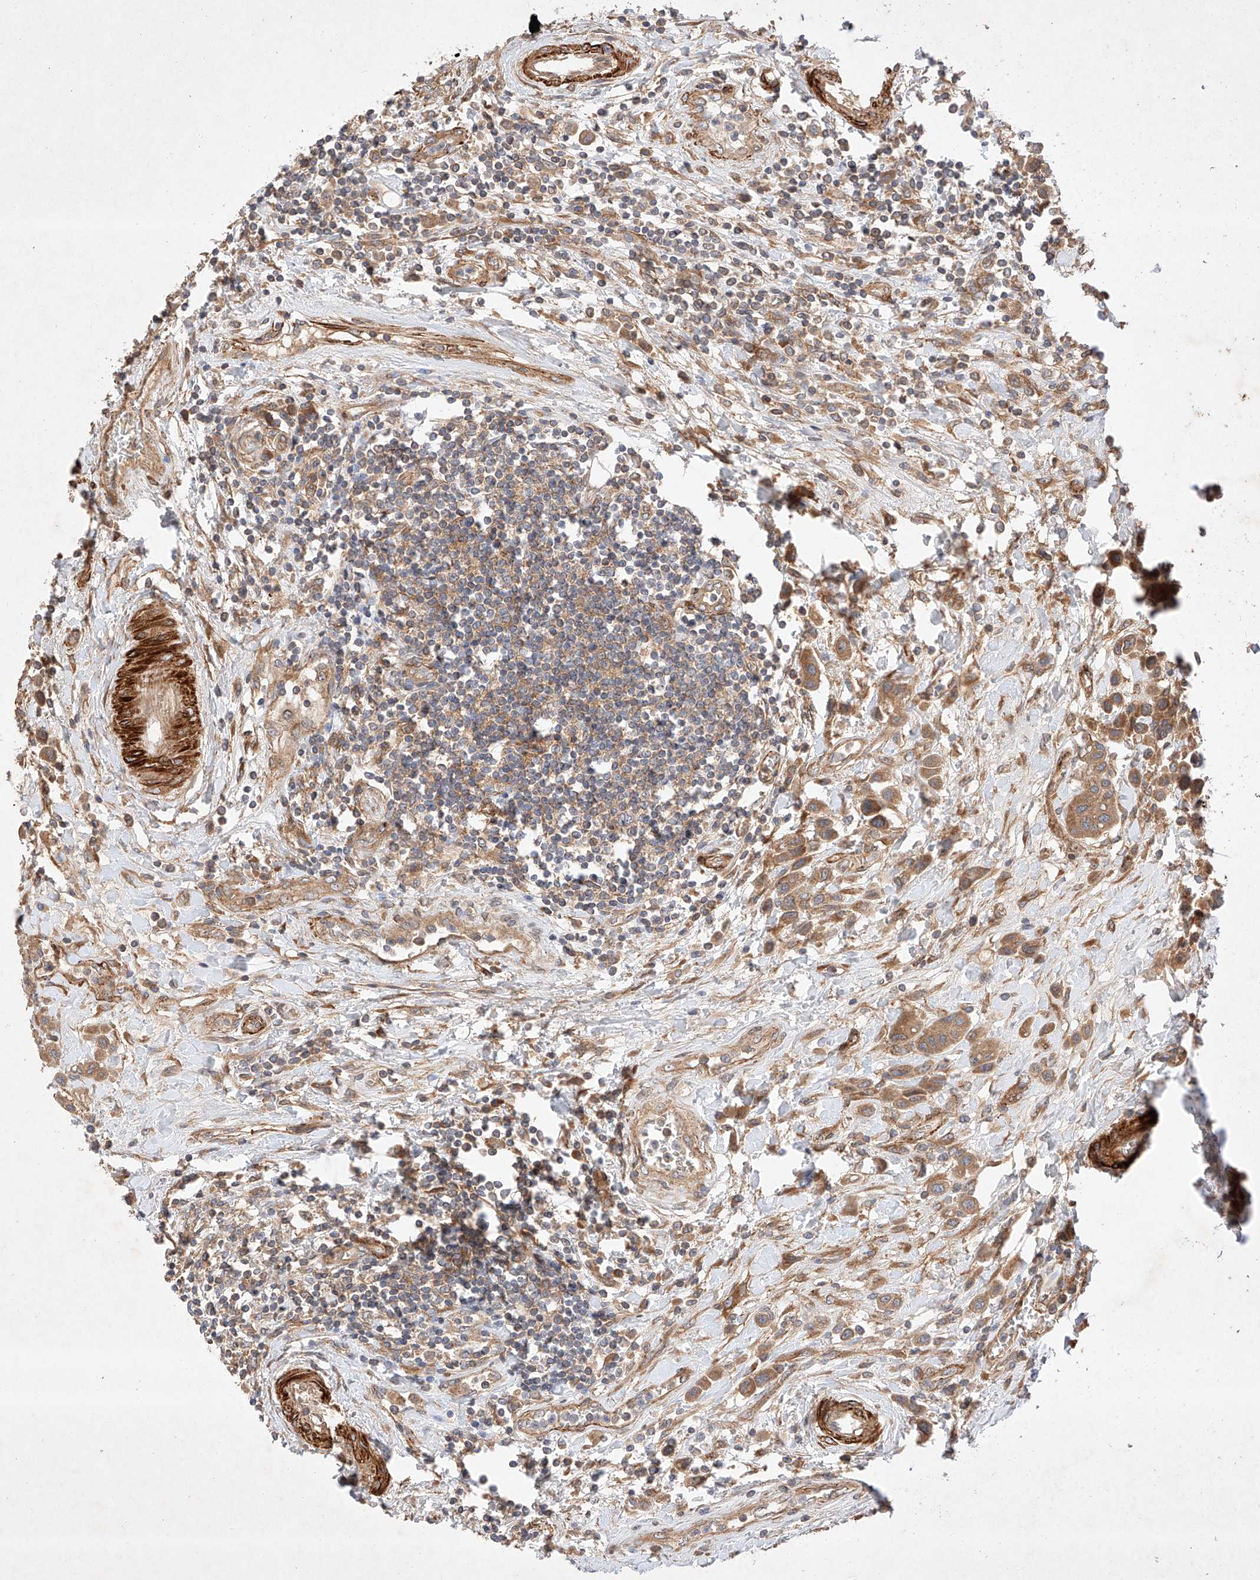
{"staining": {"intensity": "moderate", "quantity": ">75%", "location": "cytoplasmic/membranous"}, "tissue": "urothelial cancer", "cell_type": "Tumor cells", "image_type": "cancer", "snomed": [{"axis": "morphology", "description": "Urothelial carcinoma, High grade"}, {"axis": "topography", "description": "Urinary bladder"}], "caption": "Approximately >75% of tumor cells in urothelial cancer reveal moderate cytoplasmic/membranous protein positivity as visualized by brown immunohistochemical staining.", "gene": "RAB23", "patient": {"sex": "male", "age": 50}}